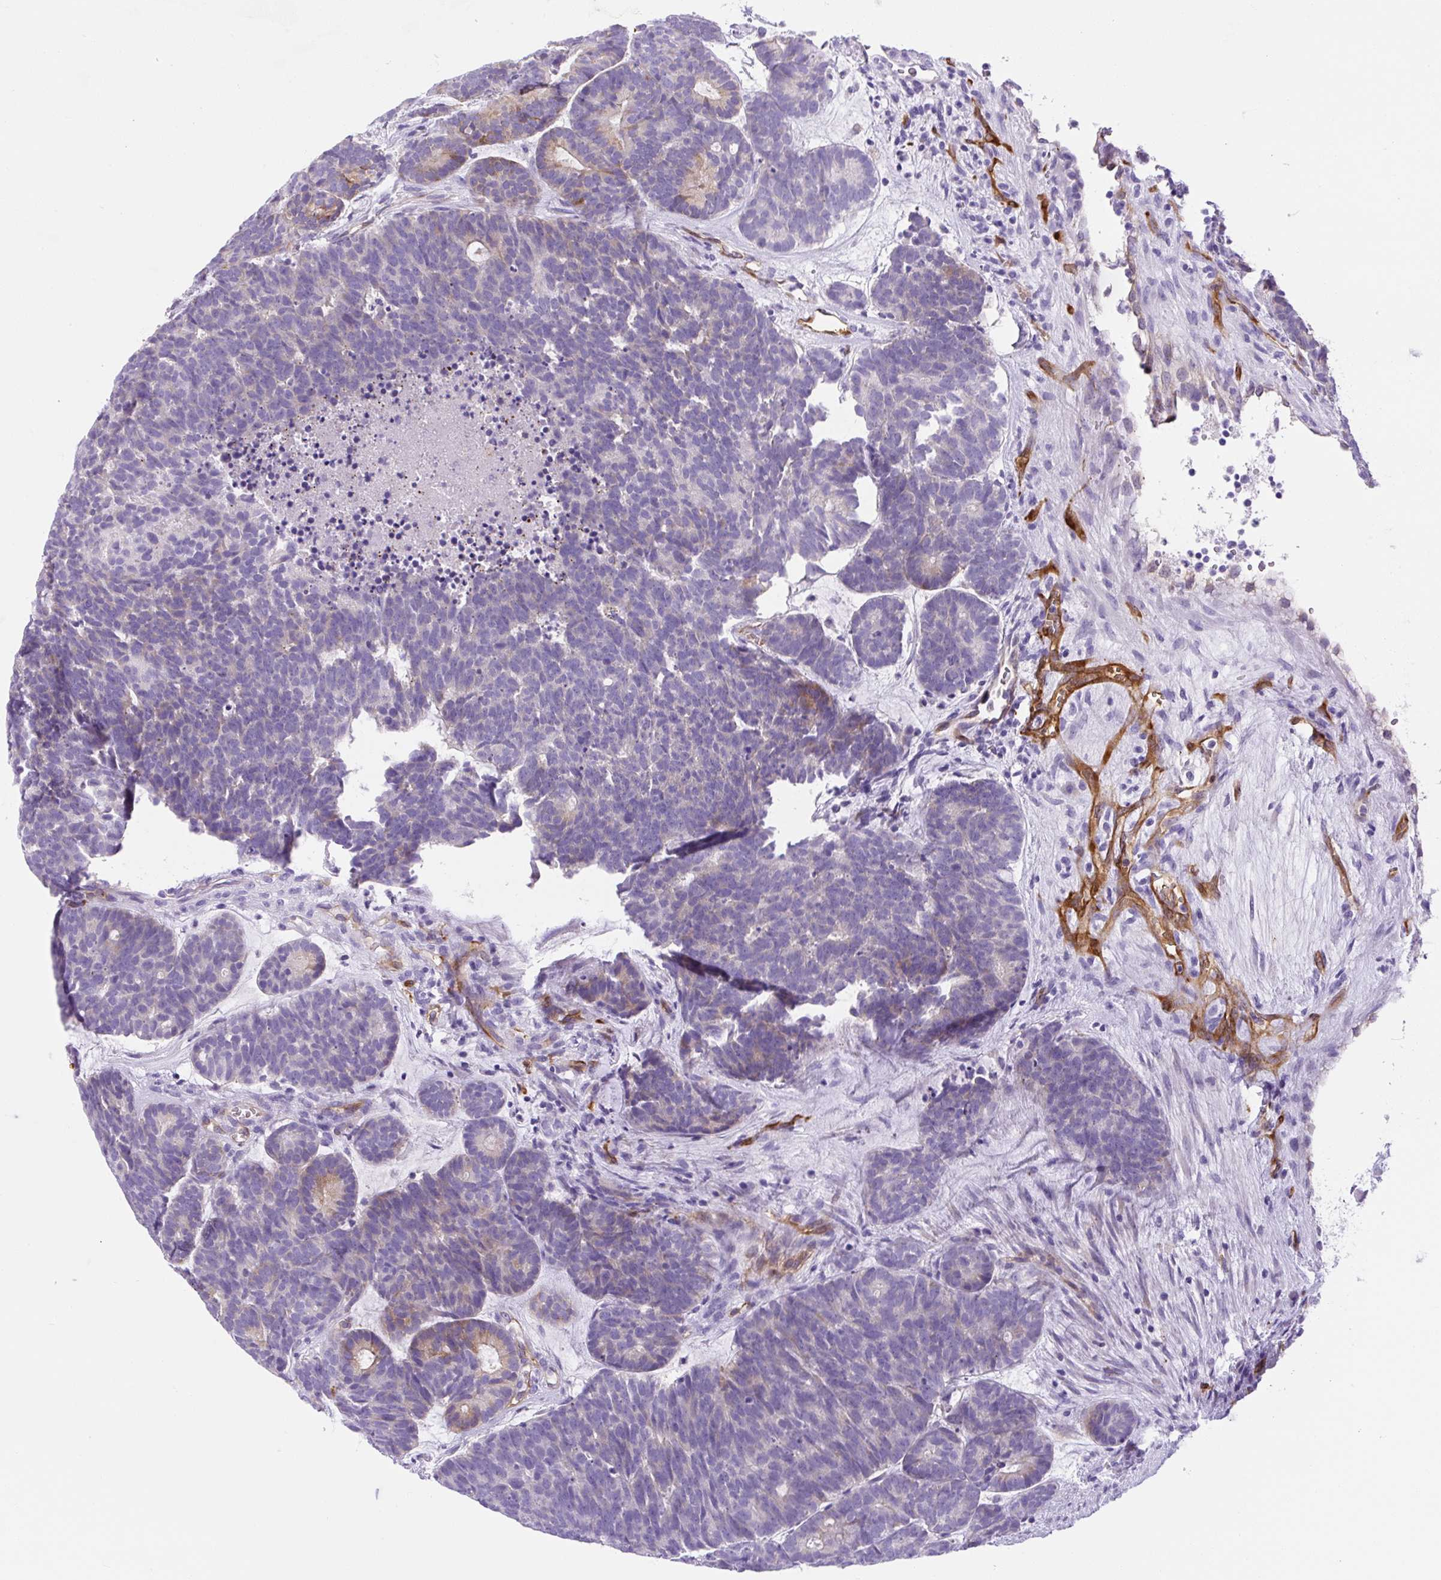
{"staining": {"intensity": "negative", "quantity": "none", "location": "none"}, "tissue": "head and neck cancer", "cell_type": "Tumor cells", "image_type": "cancer", "snomed": [{"axis": "morphology", "description": "Adenocarcinoma, NOS"}, {"axis": "topography", "description": "Head-Neck"}], "caption": "Immunohistochemistry micrograph of neoplastic tissue: adenocarcinoma (head and neck) stained with DAB (3,3'-diaminobenzidine) shows no significant protein staining in tumor cells.", "gene": "ASB4", "patient": {"sex": "female", "age": 81}}